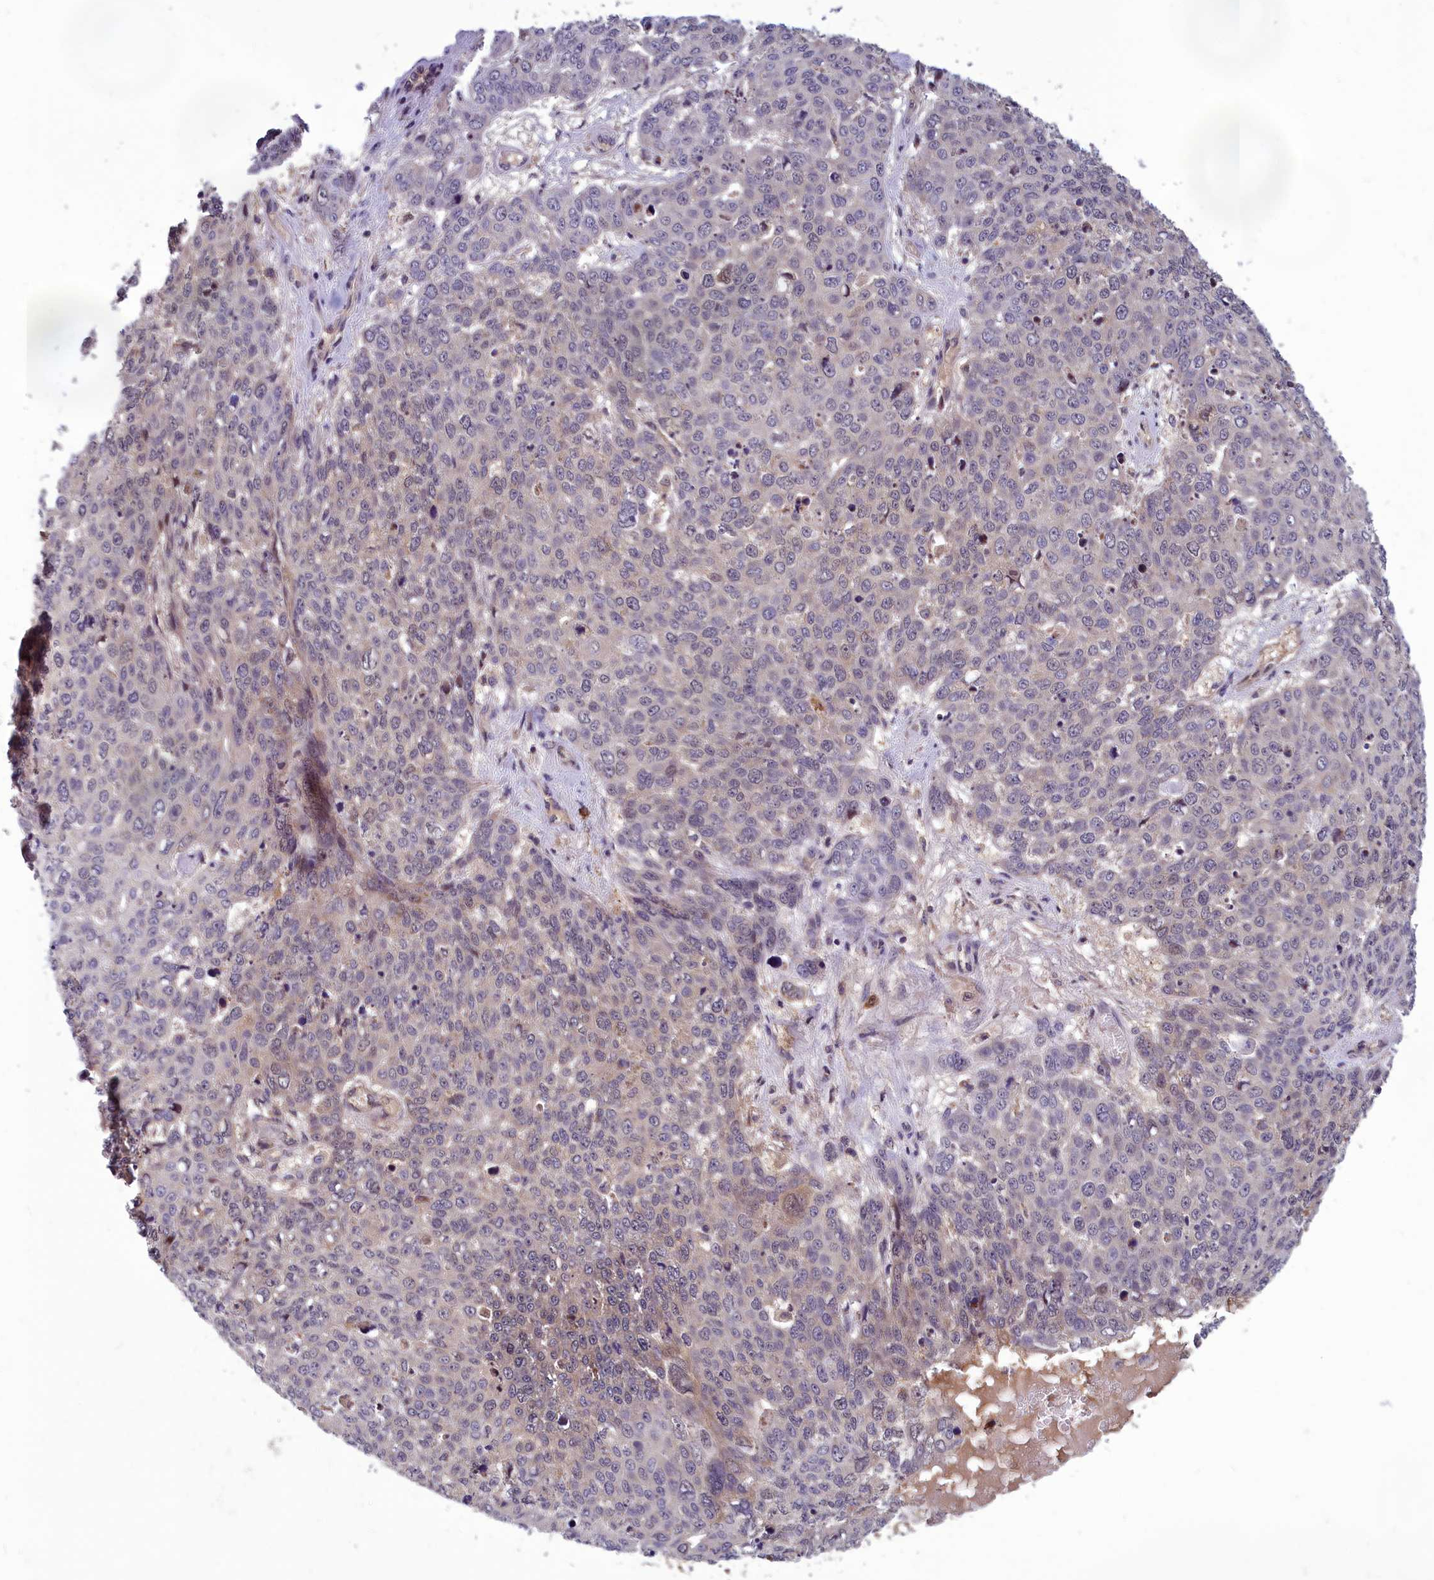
{"staining": {"intensity": "negative", "quantity": "none", "location": "none"}, "tissue": "skin cancer", "cell_type": "Tumor cells", "image_type": "cancer", "snomed": [{"axis": "morphology", "description": "Squamous cell carcinoma, NOS"}, {"axis": "topography", "description": "Skin"}], "caption": "This micrograph is of skin cancer (squamous cell carcinoma) stained with IHC to label a protein in brown with the nuclei are counter-stained blue. There is no positivity in tumor cells.", "gene": "CCDC15", "patient": {"sex": "male", "age": 71}}